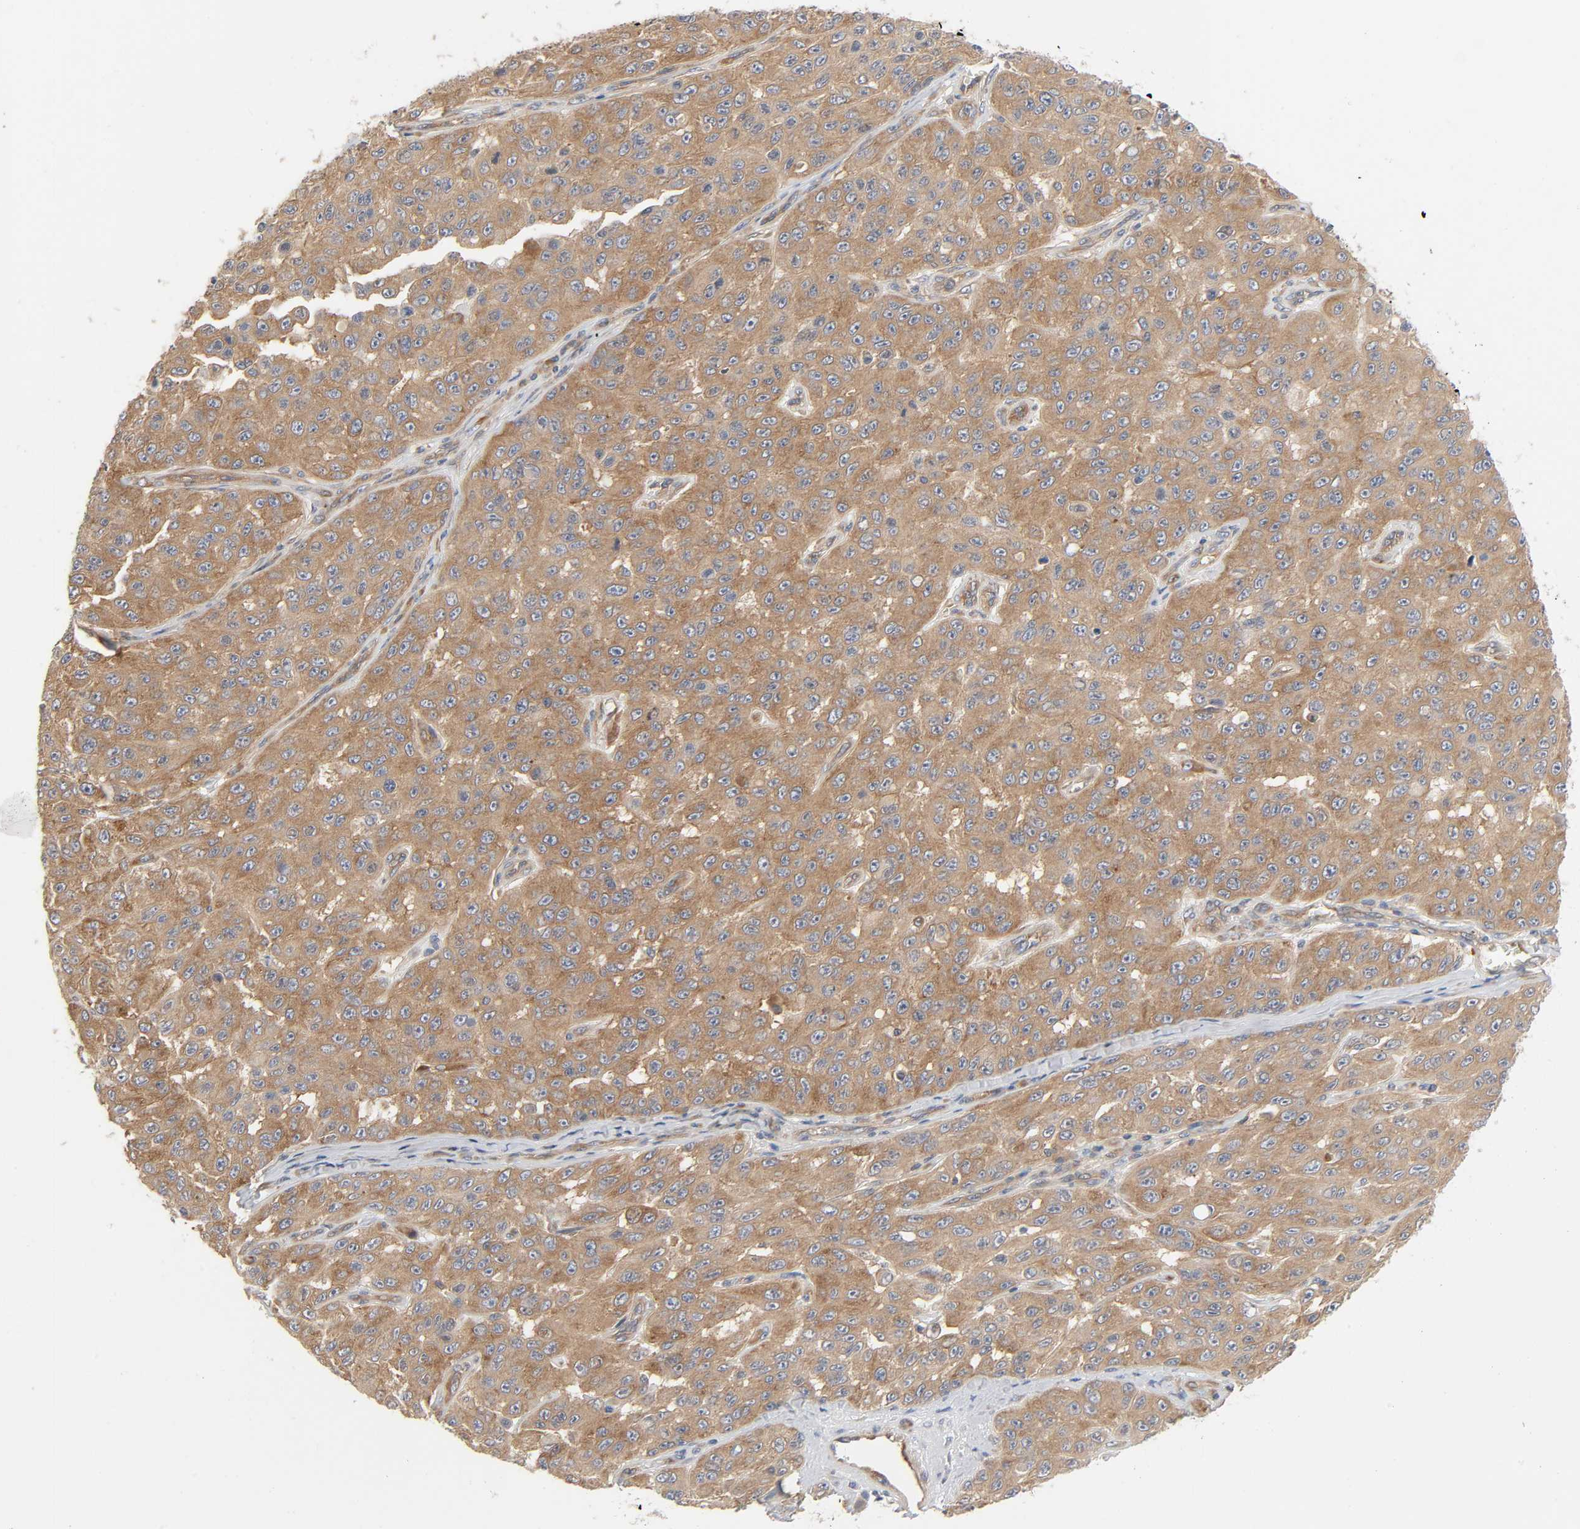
{"staining": {"intensity": "moderate", "quantity": ">75%", "location": "cytoplasmic/membranous"}, "tissue": "melanoma", "cell_type": "Tumor cells", "image_type": "cancer", "snomed": [{"axis": "morphology", "description": "Malignant melanoma, NOS"}, {"axis": "topography", "description": "Skin"}], "caption": "Melanoma stained with DAB IHC reveals medium levels of moderate cytoplasmic/membranous staining in about >75% of tumor cells.", "gene": "SCHIP1", "patient": {"sex": "male", "age": 30}}